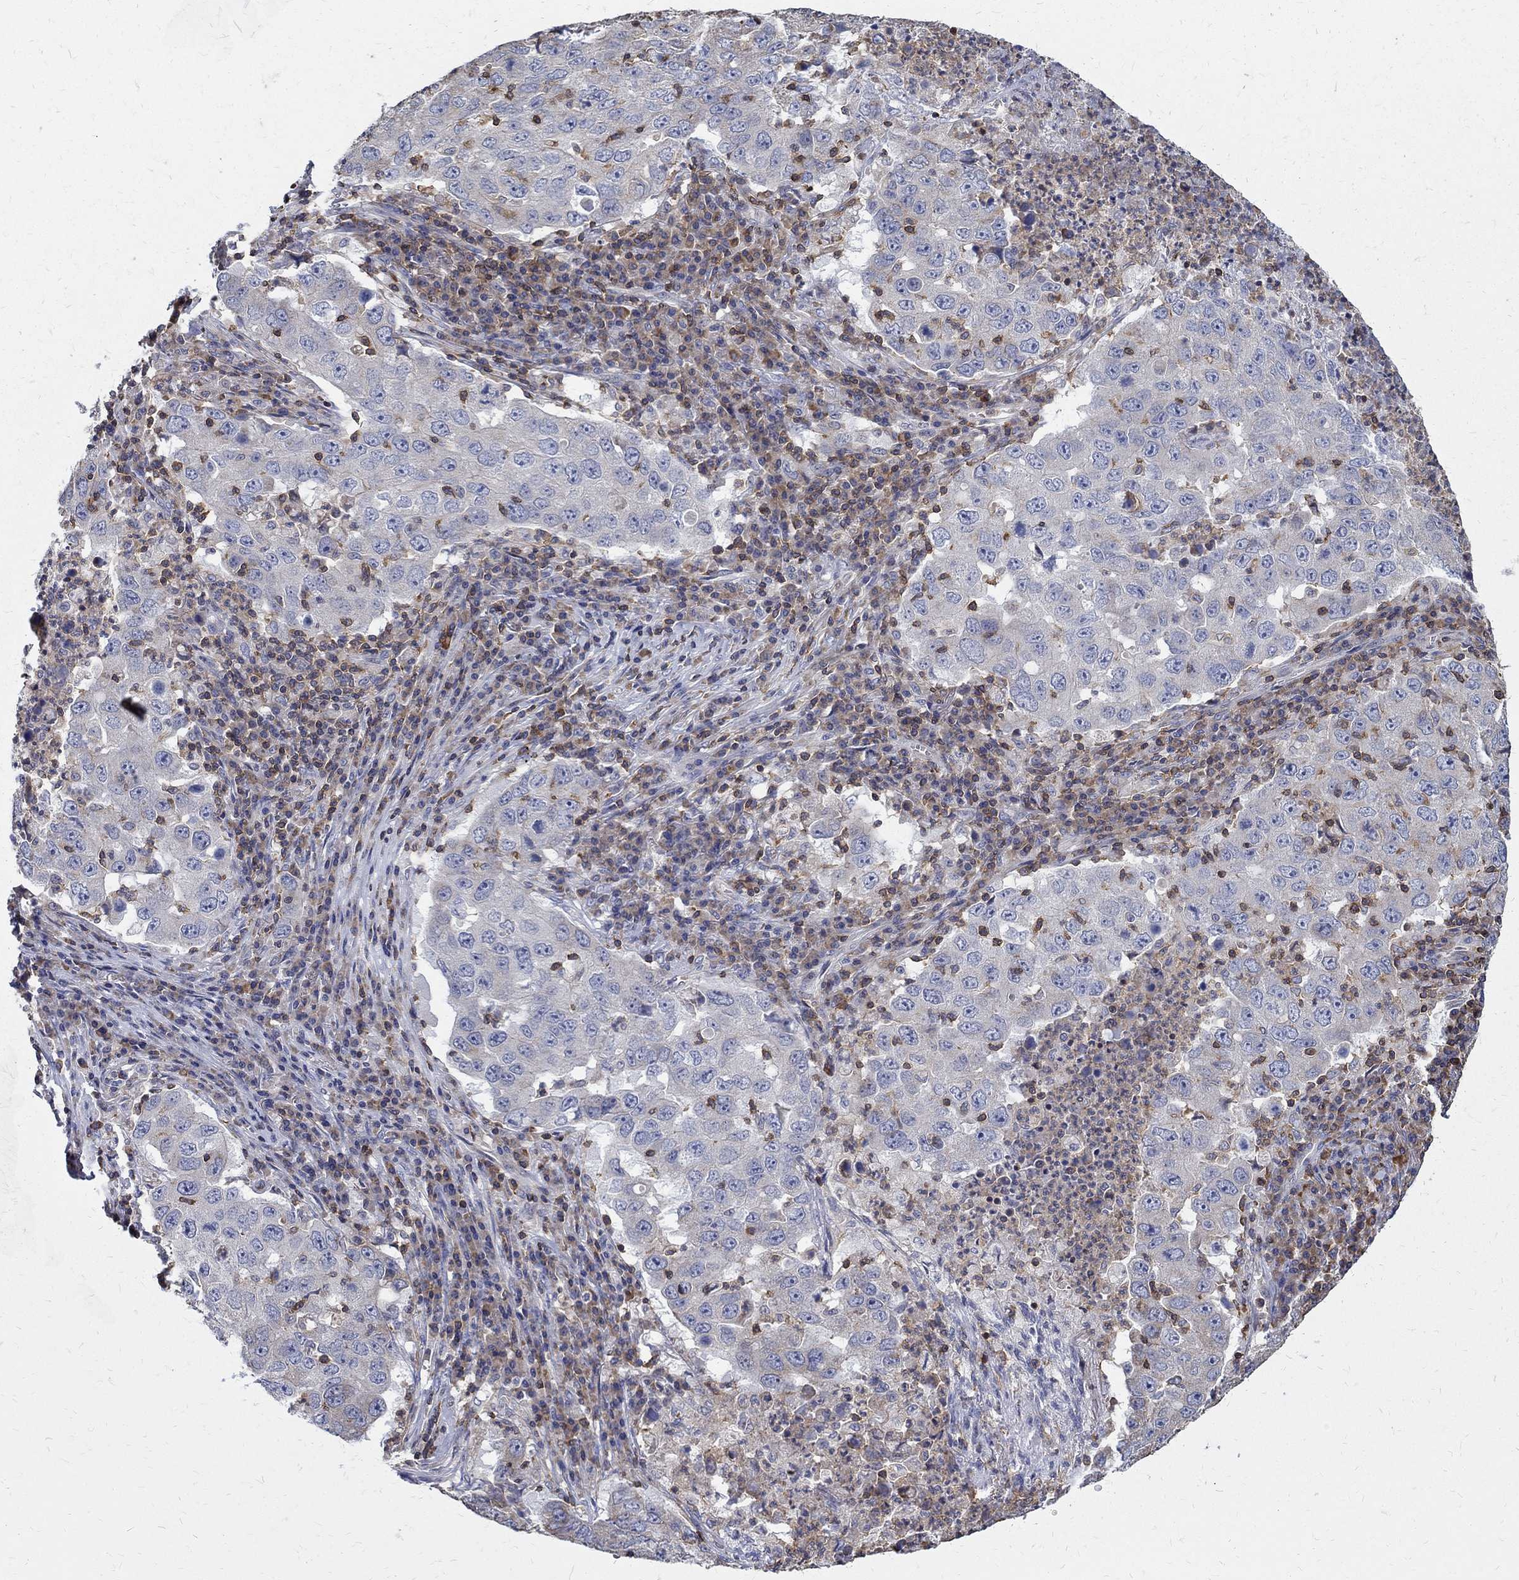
{"staining": {"intensity": "negative", "quantity": "none", "location": "none"}, "tissue": "lung cancer", "cell_type": "Tumor cells", "image_type": "cancer", "snomed": [{"axis": "morphology", "description": "Adenocarcinoma, NOS"}, {"axis": "topography", "description": "Lung"}], "caption": "Immunohistochemical staining of human lung adenocarcinoma displays no significant positivity in tumor cells.", "gene": "AGAP2", "patient": {"sex": "male", "age": 73}}